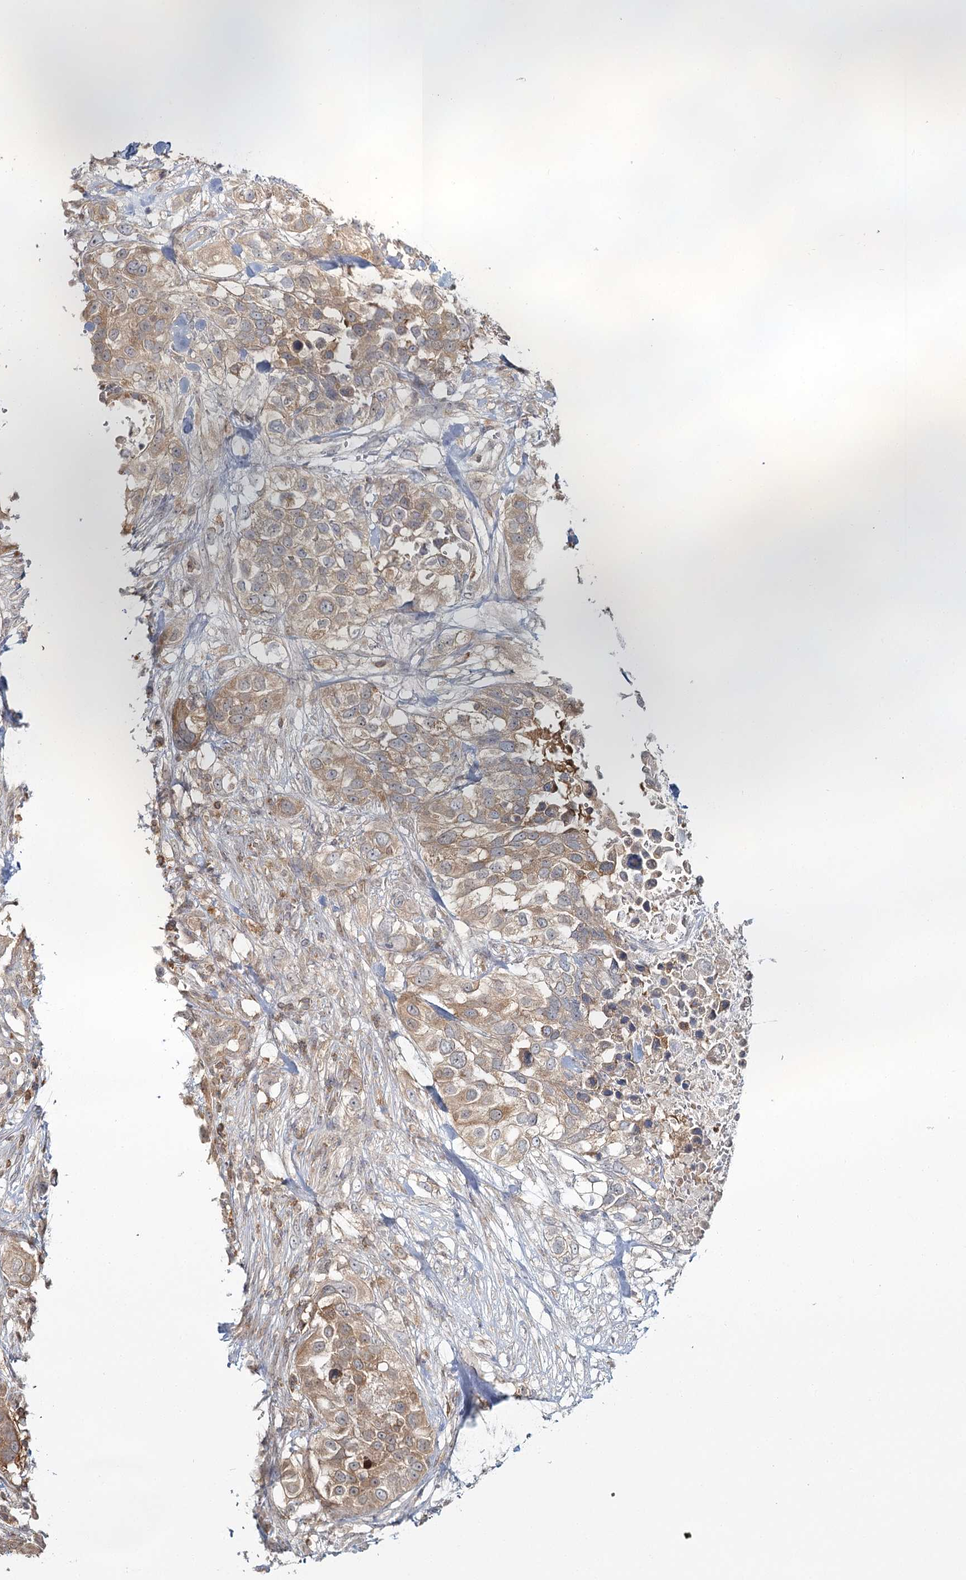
{"staining": {"intensity": "moderate", "quantity": ">75%", "location": "cytoplasmic/membranous"}, "tissue": "urothelial cancer", "cell_type": "Tumor cells", "image_type": "cancer", "snomed": [{"axis": "morphology", "description": "Urothelial carcinoma, High grade"}, {"axis": "topography", "description": "Urinary bladder"}], "caption": "Immunohistochemical staining of urothelial cancer displays moderate cytoplasmic/membranous protein positivity in approximately >75% of tumor cells.", "gene": "FAM120B", "patient": {"sex": "female", "age": 80}}